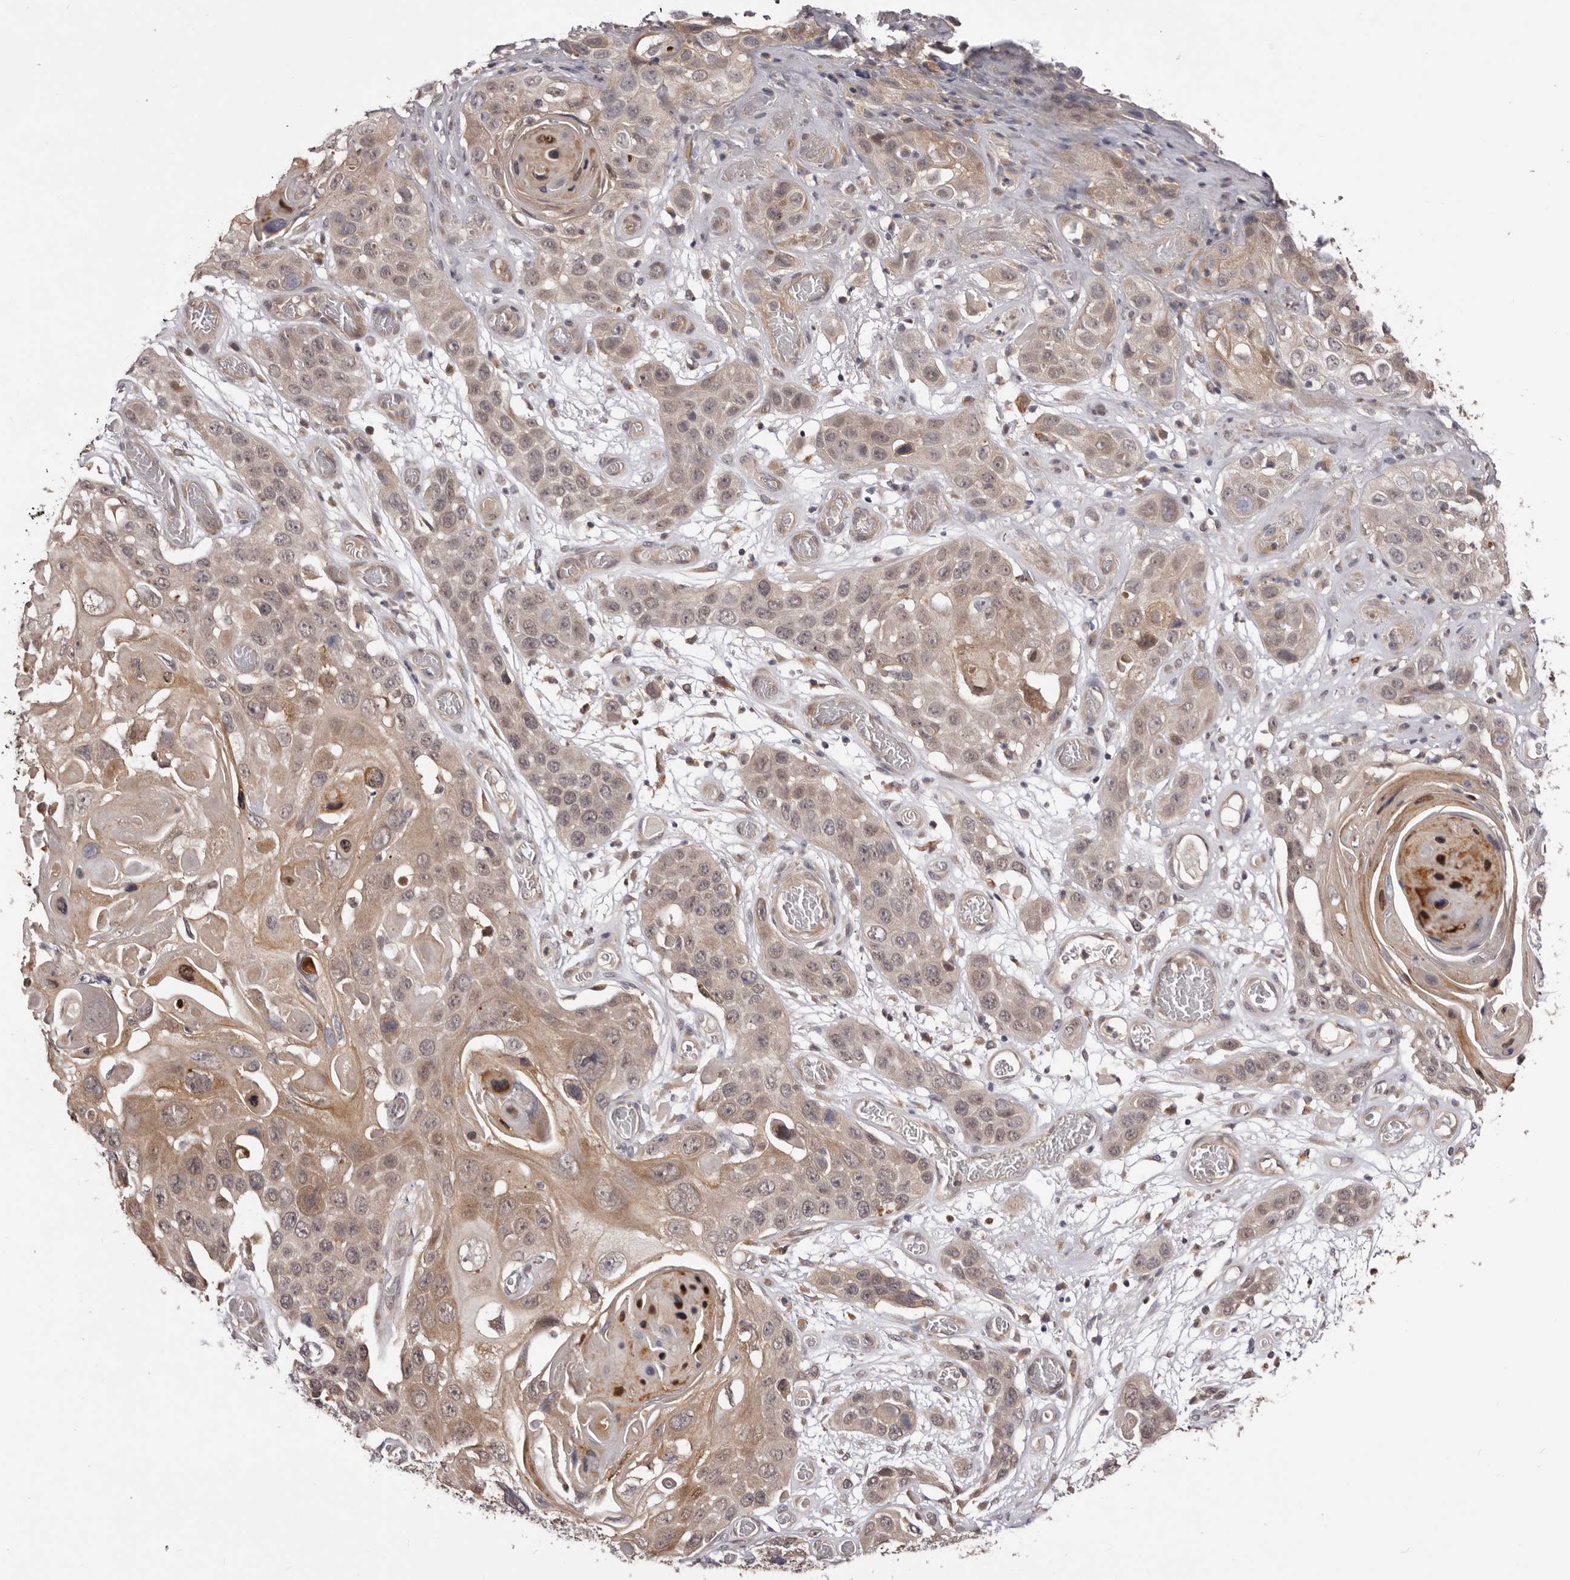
{"staining": {"intensity": "moderate", "quantity": ">75%", "location": "cytoplasmic/membranous,nuclear"}, "tissue": "skin cancer", "cell_type": "Tumor cells", "image_type": "cancer", "snomed": [{"axis": "morphology", "description": "Squamous cell carcinoma, NOS"}, {"axis": "topography", "description": "Skin"}], "caption": "The micrograph exhibits a brown stain indicating the presence of a protein in the cytoplasmic/membranous and nuclear of tumor cells in skin cancer (squamous cell carcinoma).", "gene": "MDP1", "patient": {"sex": "male", "age": 55}}